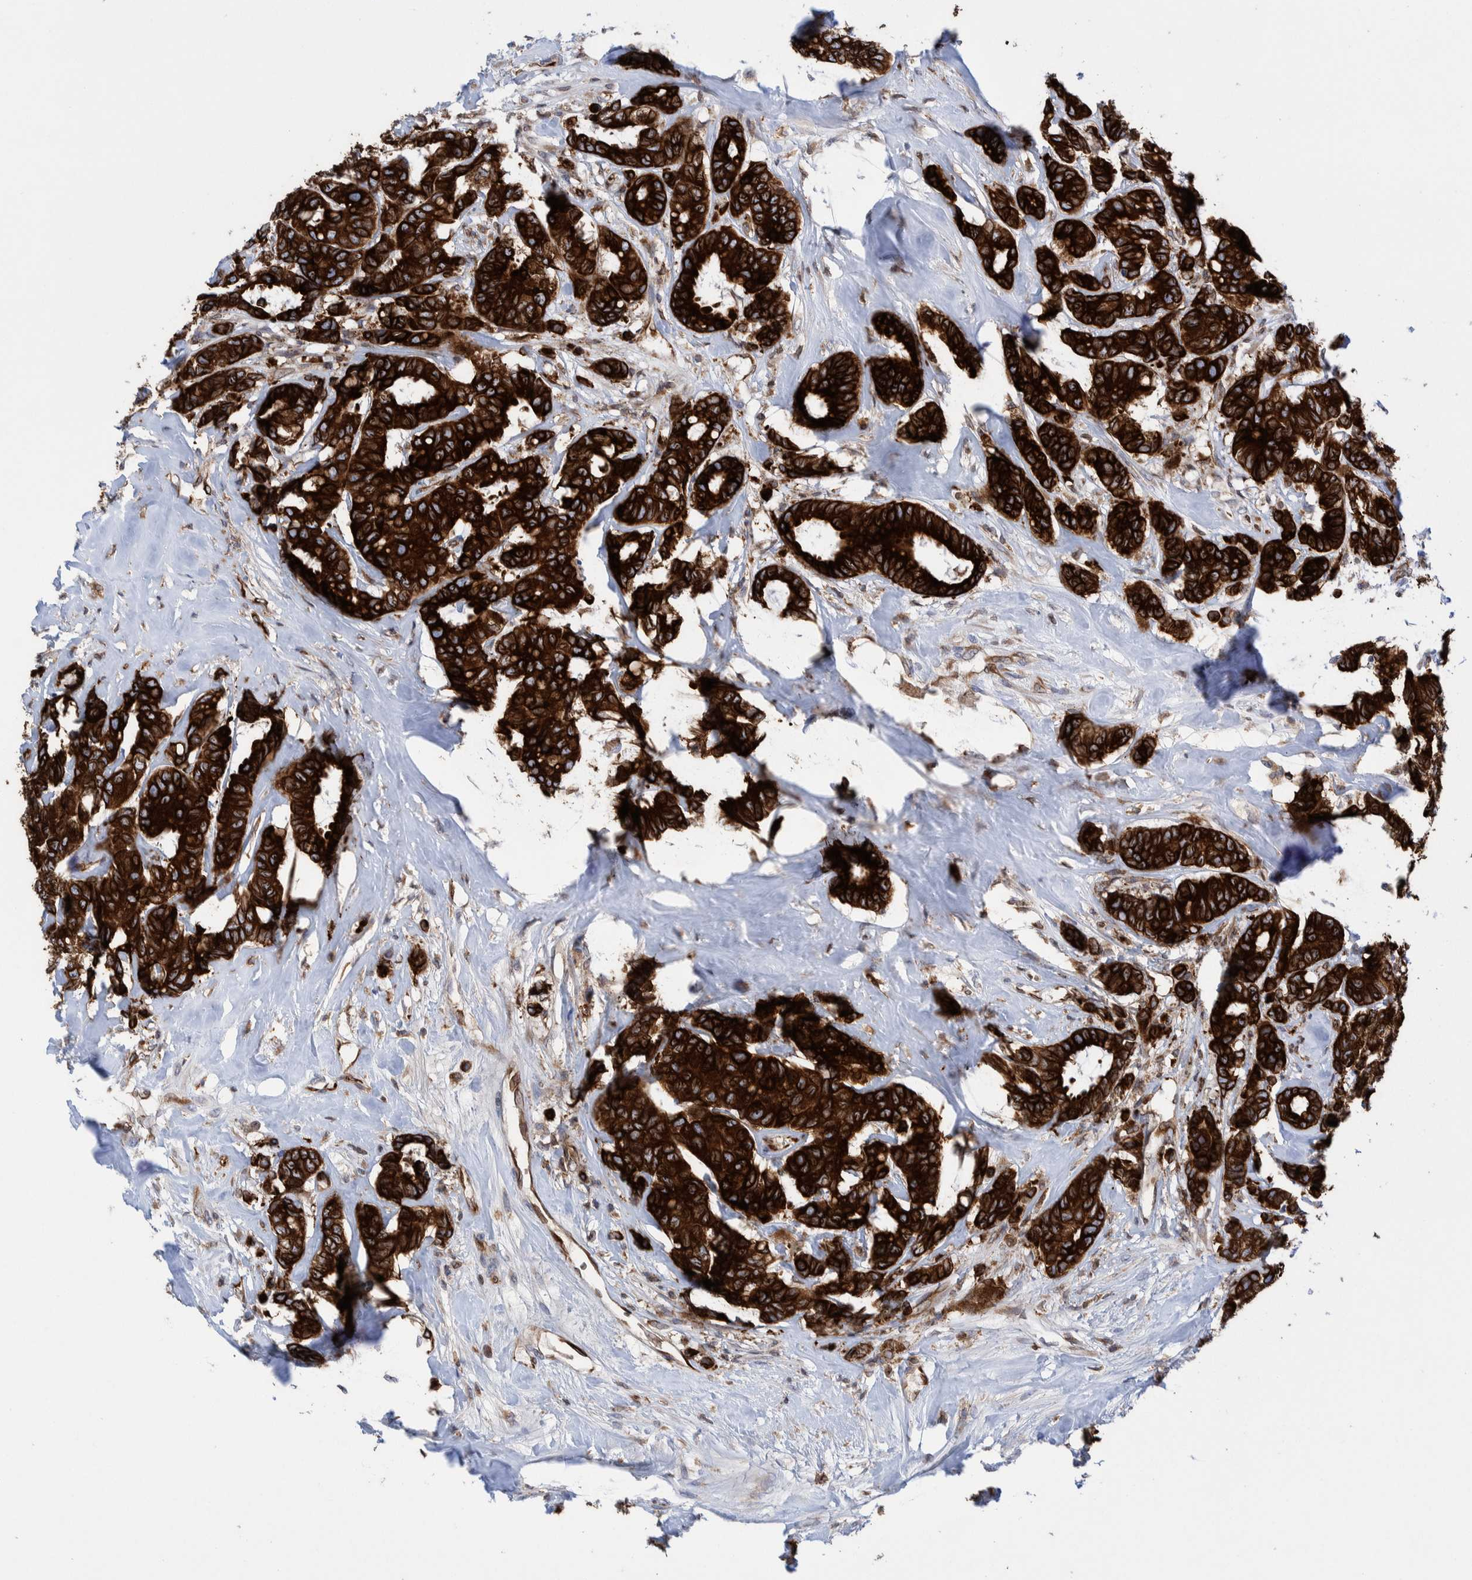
{"staining": {"intensity": "strong", "quantity": ">75%", "location": "cytoplasmic/membranous"}, "tissue": "breast cancer", "cell_type": "Tumor cells", "image_type": "cancer", "snomed": [{"axis": "morphology", "description": "Duct carcinoma"}, {"axis": "topography", "description": "Breast"}], "caption": "High-power microscopy captured an immunohistochemistry photomicrograph of breast cancer, revealing strong cytoplasmic/membranous expression in about >75% of tumor cells.", "gene": "THEM6", "patient": {"sex": "female", "age": 87}}